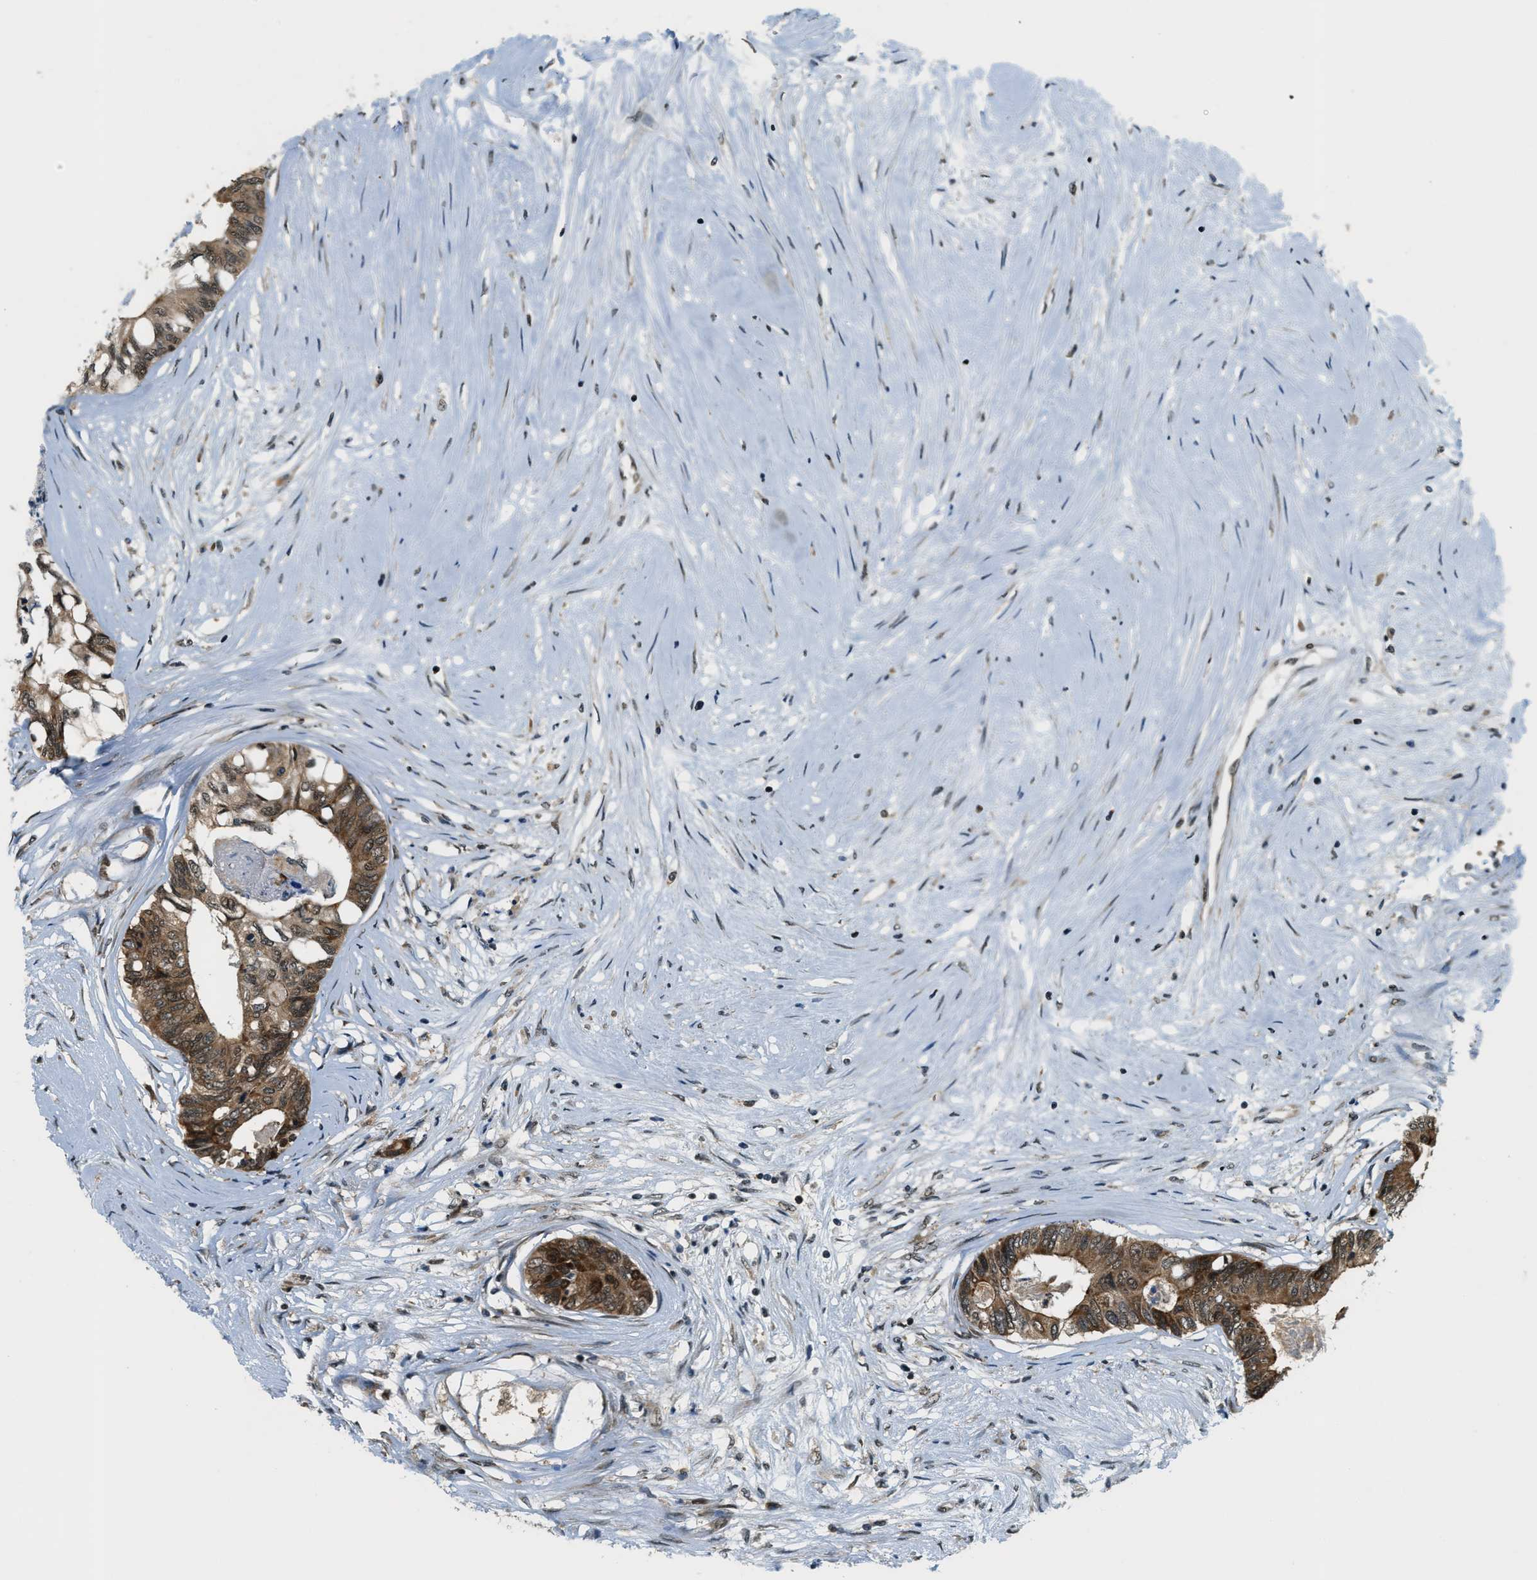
{"staining": {"intensity": "moderate", "quantity": ">75%", "location": "cytoplasmic/membranous"}, "tissue": "colorectal cancer", "cell_type": "Tumor cells", "image_type": "cancer", "snomed": [{"axis": "morphology", "description": "Adenocarcinoma, NOS"}, {"axis": "topography", "description": "Rectum"}], "caption": "Human adenocarcinoma (colorectal) stained with a protein marker exhibits moderate staining in tumor cells.", "gene": "RAB11FIP1", "patient": {"sex": "male", "age": 63}}